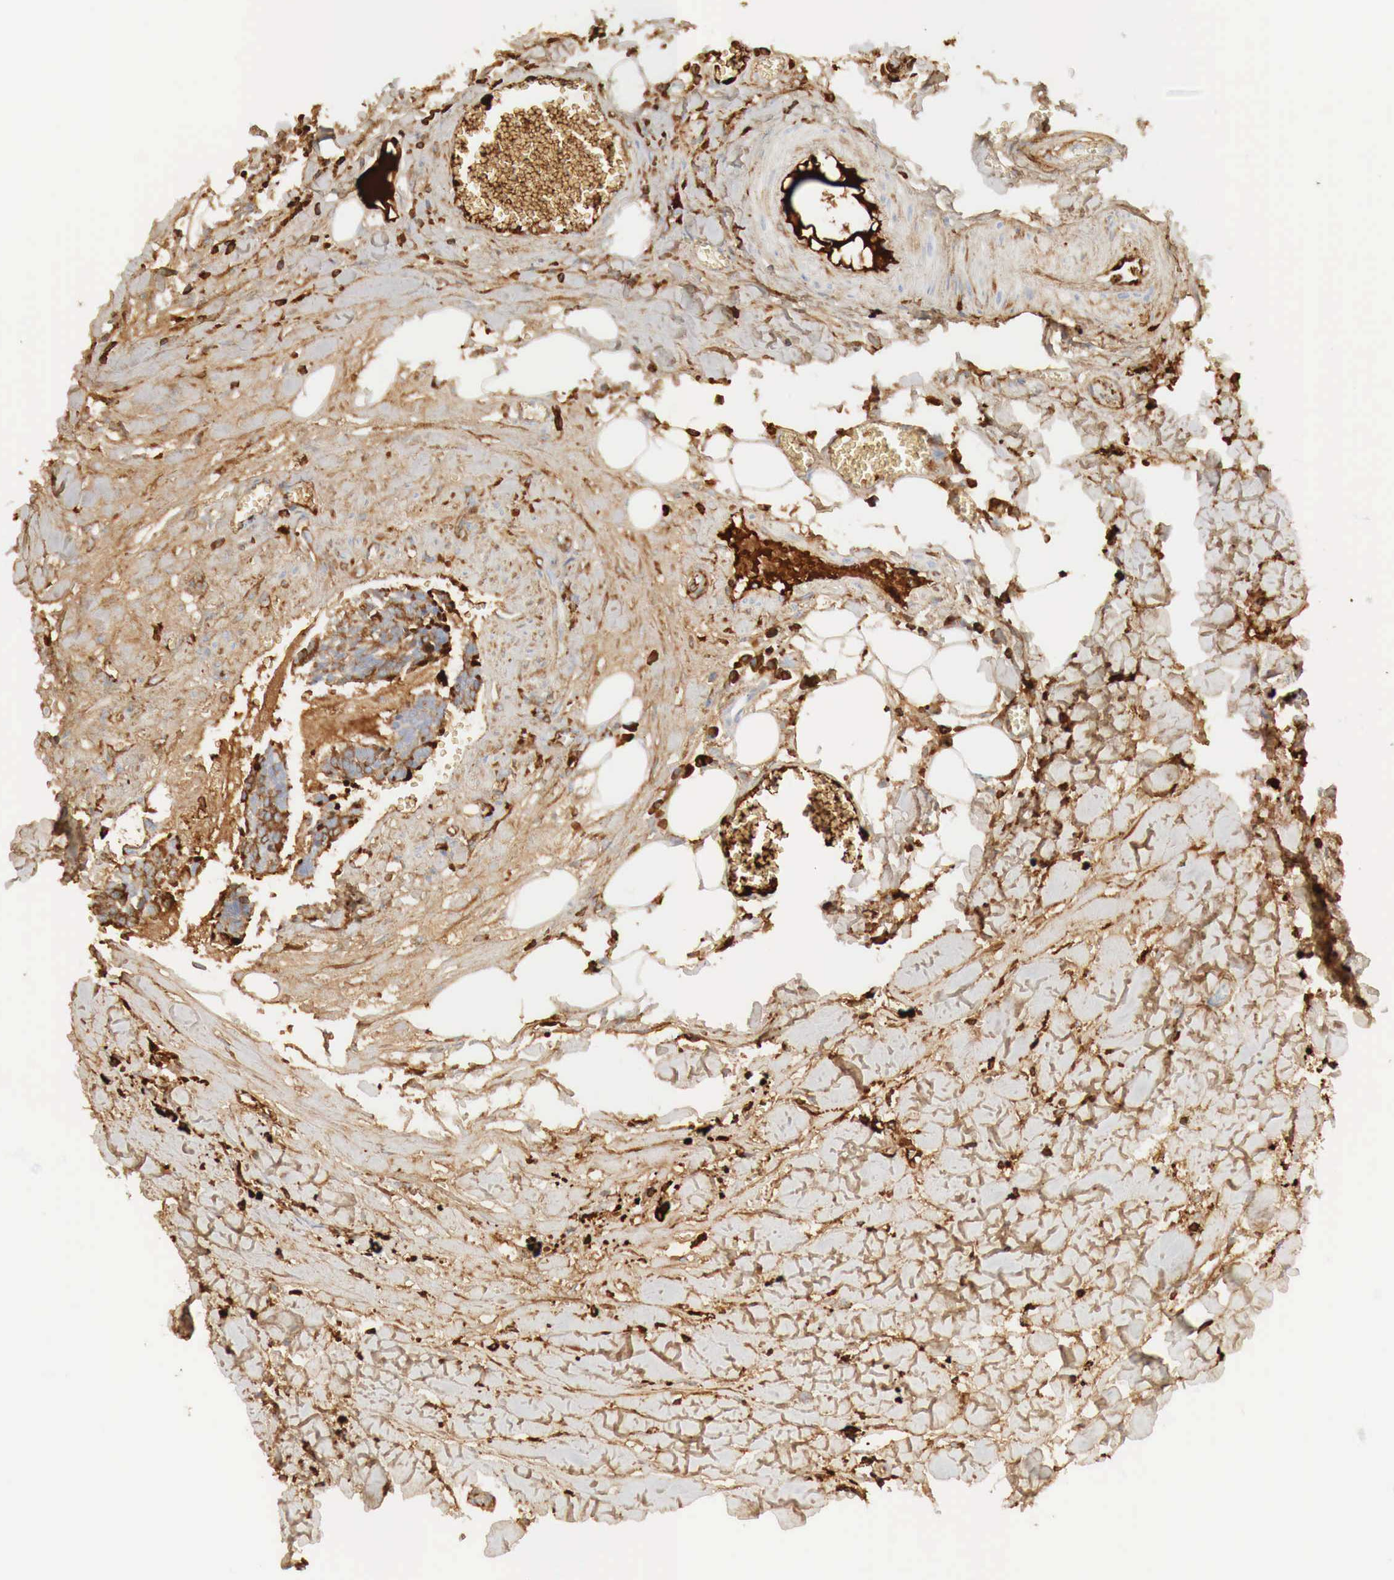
{"staining": {"intensity": "moderate", "quantity": ">75%", "location": "cytoplasmic/membranous"}, "tissue": "head and neck cancer", "cell_type": "Tumor cells", "image_type": "cancer", "snomed": [{"axis": "morphology", "description": "Squamous cell carcinoma, NOS"}, {"axis": "topography", "description": "Salivary gland"}, {"axis": "topography", "description": "Head-Neck"}], "caption": "The image exhibits immunohistochemical staining of head and neck cancer (squamous cell carcinoma). There is moderate cytoplasmic/membranous positivity is identified in approximately >75% of tumor cells.", "gene": "IGLC3", "patient": {"sex": "male", "age": 70}}